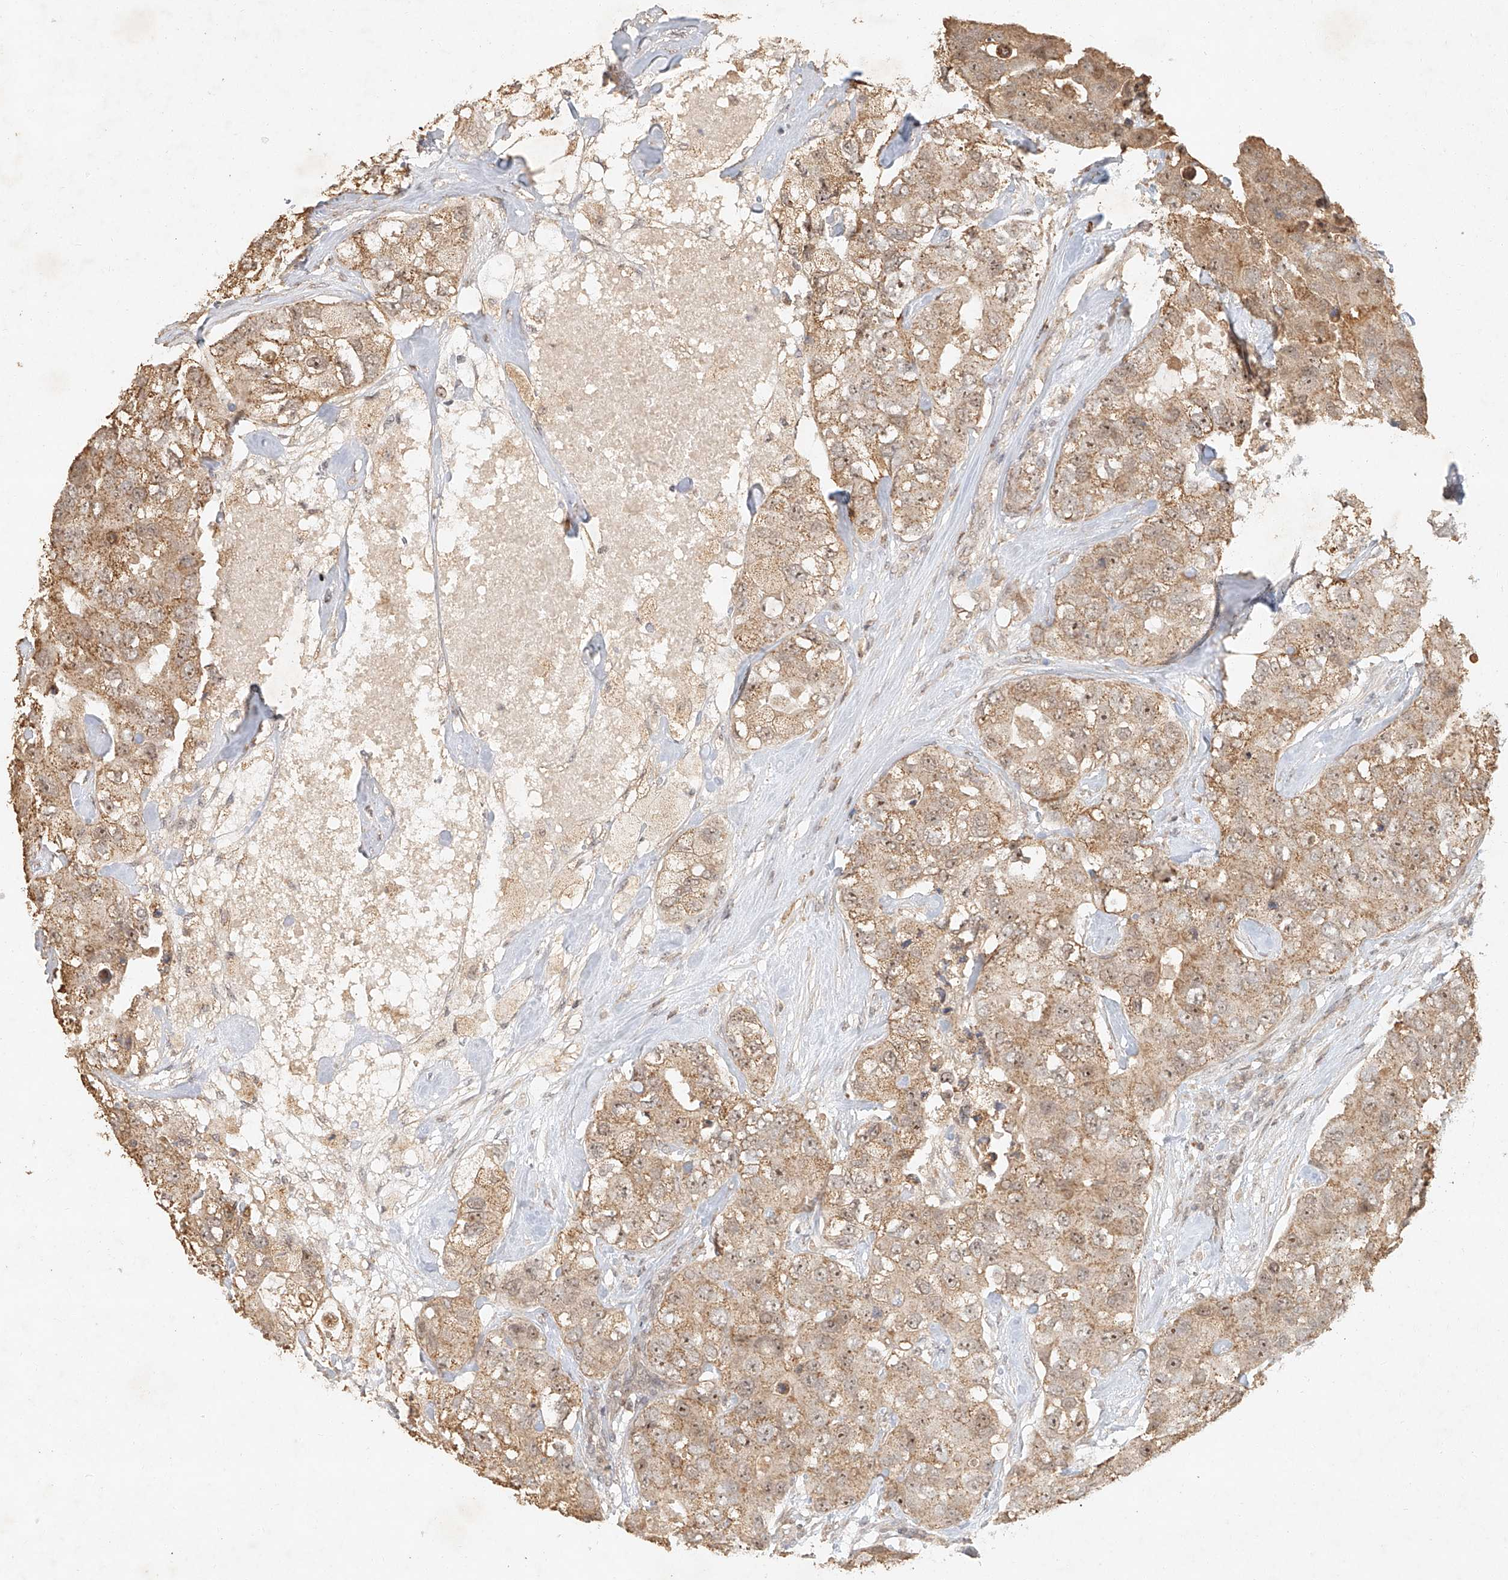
{"staining": {"intensity": "moderate", "quantity": ">75%", "location": "cytoplasmic/membranous,nuclear"}, "tissue": "breast cancer", "cell_type": "Tumor cells", "image_type": "cancer", "snomed": [{"axis": "morphology", "description": "Duct carcinoma"}, {"axis": "topography", "description": "Breast"}], "caption": "Immunohistochemistry of breast cancer shows medium levels of moderate cytoplasmic/membranous and nuclear positivity in approximately >75% of tumor cells.", "gene": "CXorf58", "patient": {"sex": "female", "age": 62}}